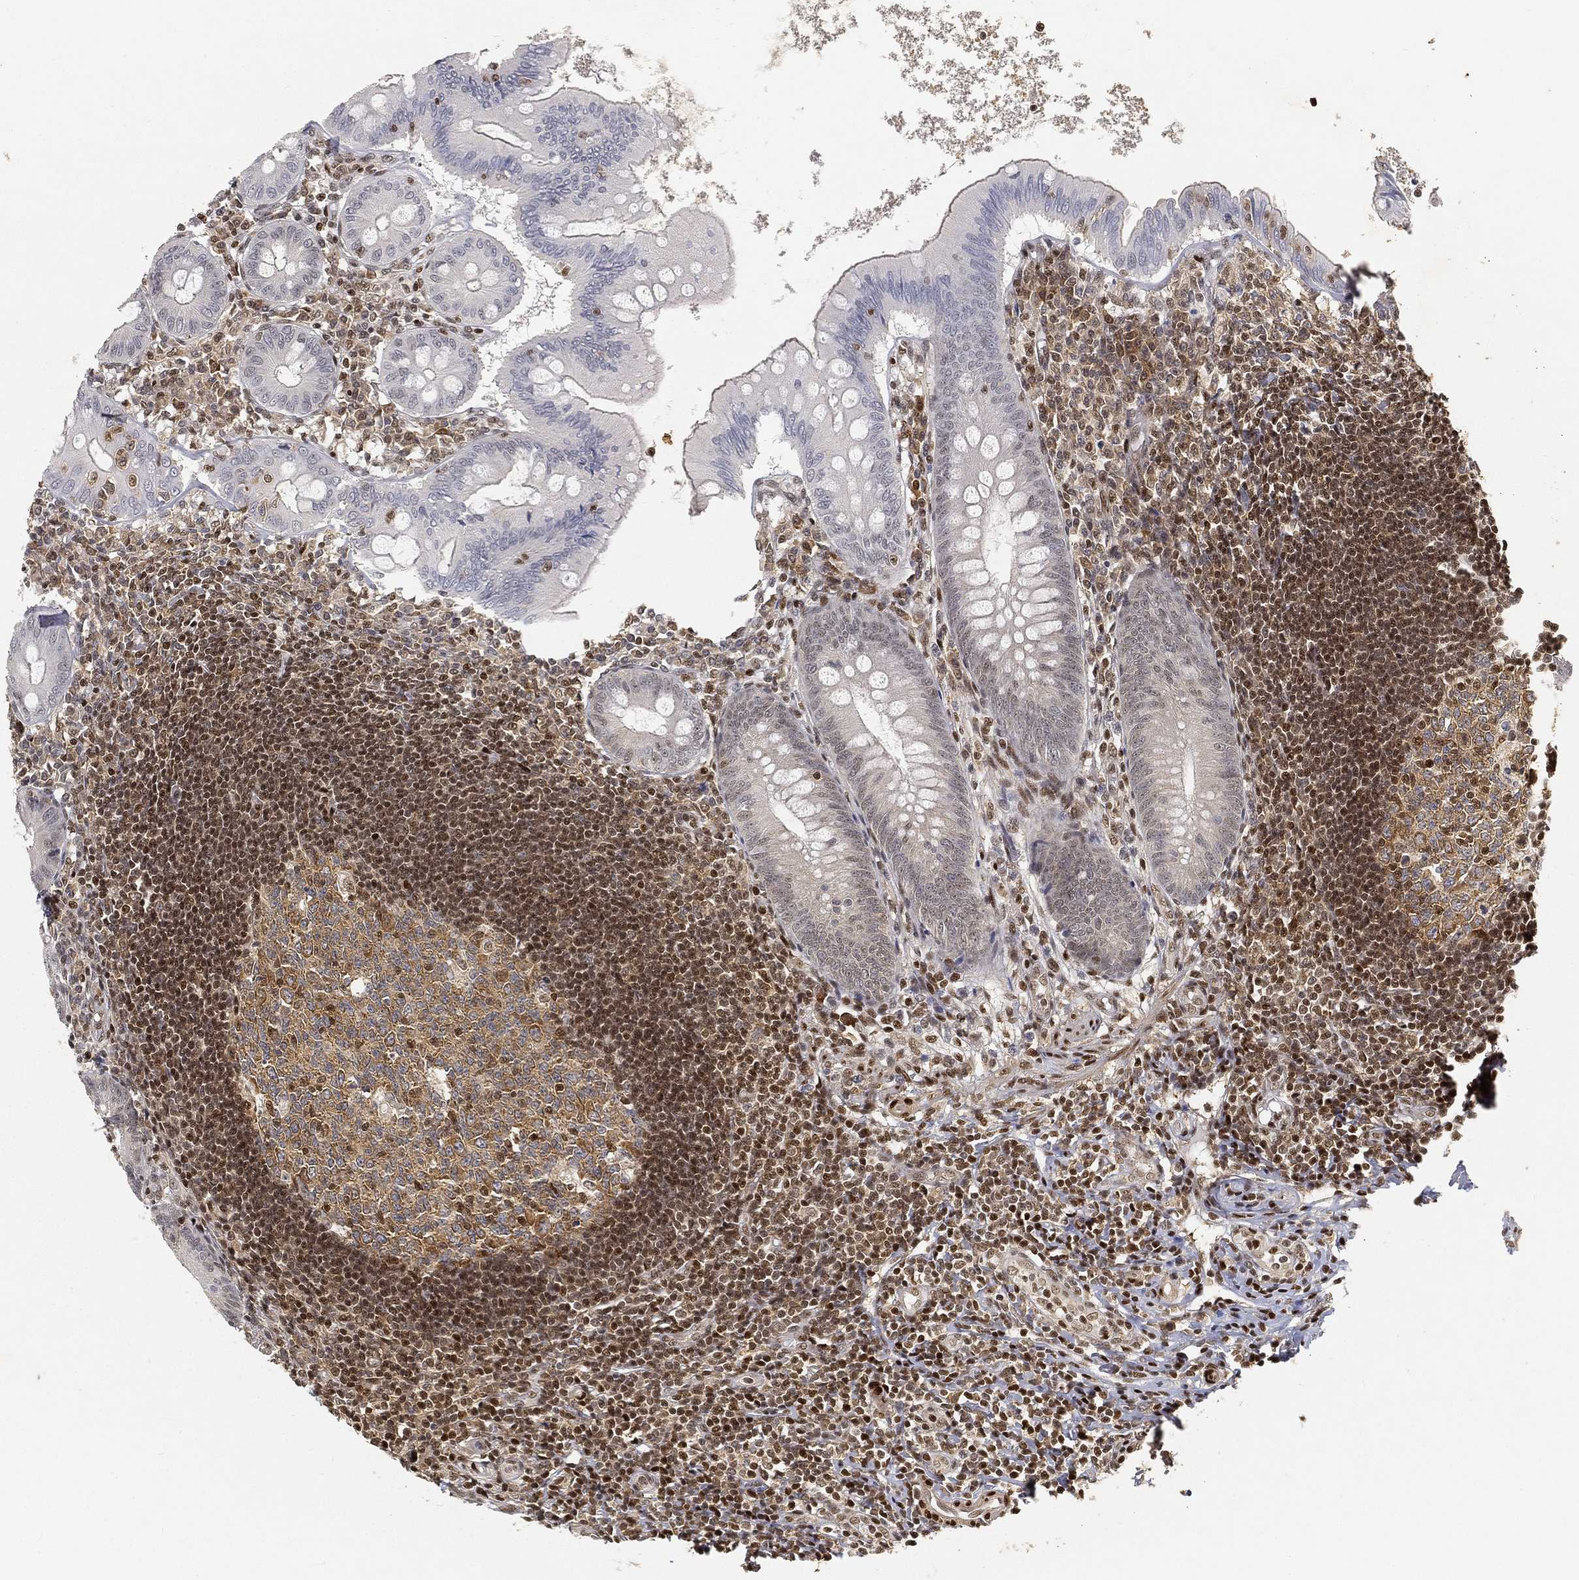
{"staining": {"intensity": "negative", "quantity": "none", "location": "none"}, "tissue": "appendix", "cell_type": "Glandular cells", "image_type": "normal", "snomed": [{"axis": "morphology", "description": "Normal tissue, NOS"}, {"axis": "morphology", "description": "Inflammation, NOS"}, {"axis": "topography", "description": "Appendix"}], "caption": "Glandular cells are negative for brown protein staining in unremarkable appendix. The staining was performed using DAB (3,3'-diaminobenzidine) to visualize the protein expression in brown, while the nuclei were stained in blue with hematoxylin (Magnification: 20x).", "gene": "CRTC3", "patient": {"sex": "male", "age": 16}}